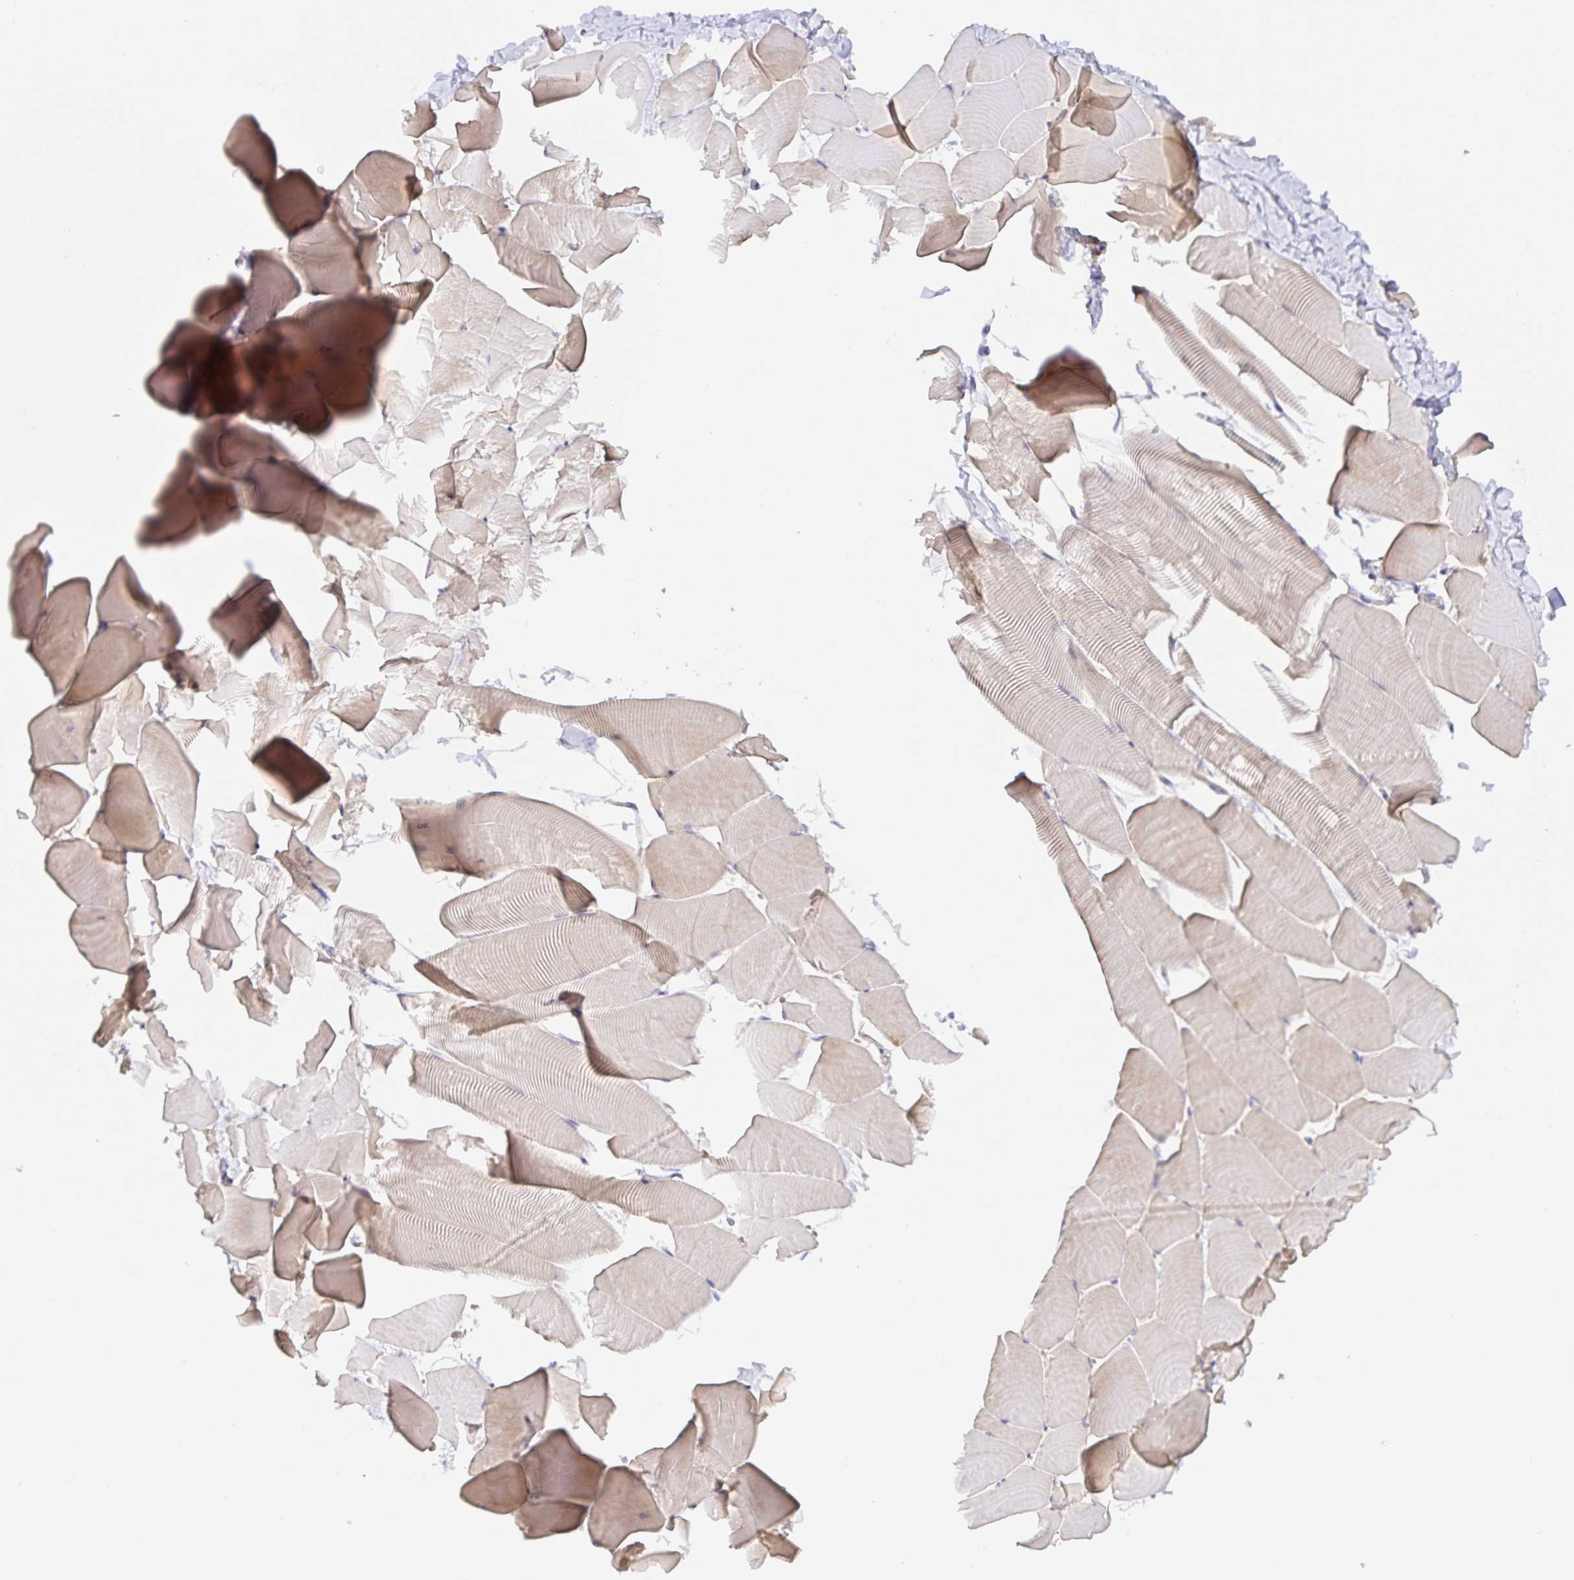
{"staining": {"intensity": "weak", "quantity": "25%-75%", "location": "cytoplasmic/membranous"}, "tissue": "skeletal muscle", "cell_type": "Myocytes", "image_type": "normal", "snomed": [{"axis": "morphology", "description": "Normal tissue, NOS"}, {"axis": "topography", "description": "Skeletal muscle"}], "caption": "Benign skeletal muscle demonstrates weak cytoplasmic/membranous positivity in approximately 25%-75% of myocytes.", "gene": "ZDHHC11B", "patient": {"sex": "male", "age": 25}}